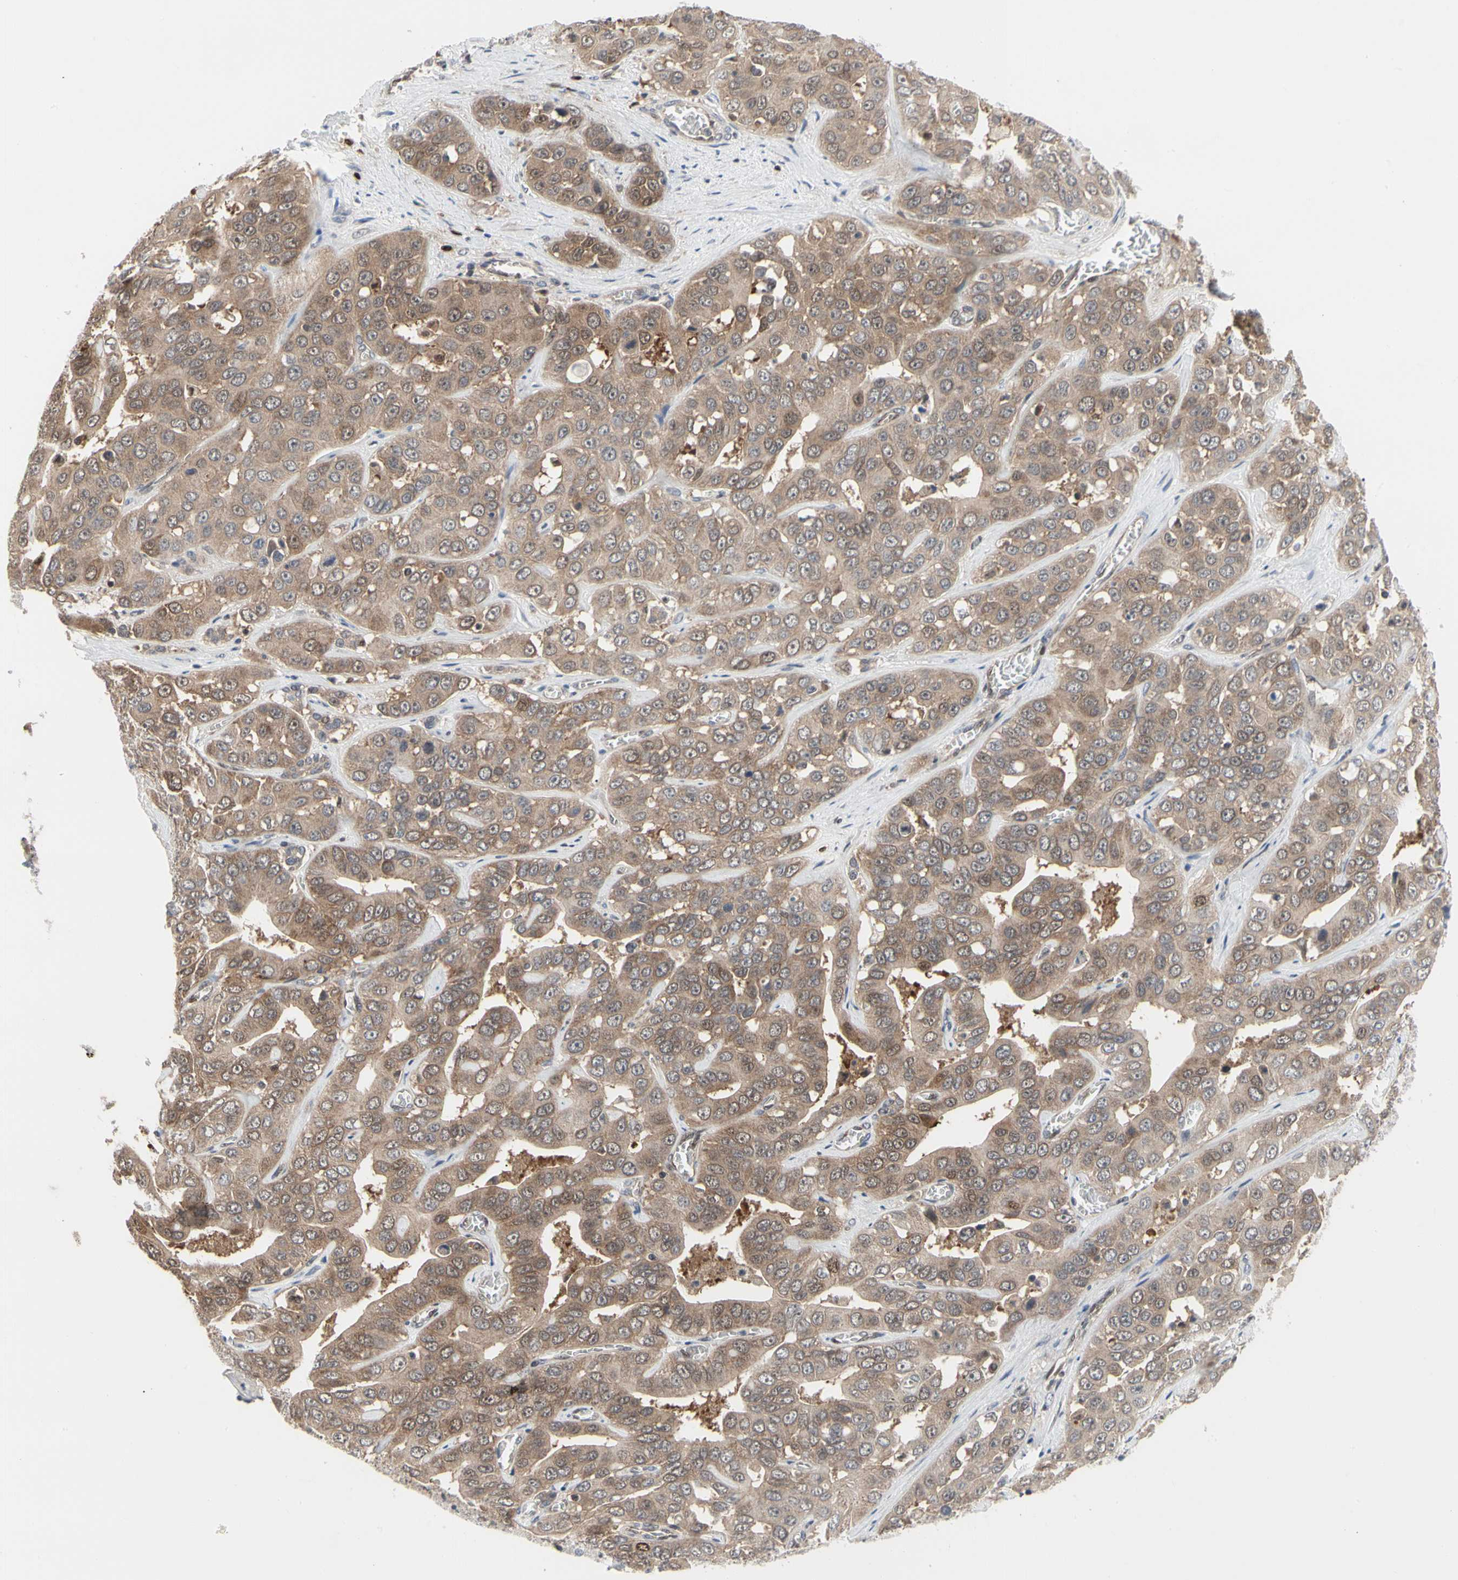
{"staining": {"intensity": "moderate", "quantity": ">75%", "location": "cytoplasmic/membranous"}, "tissue": "liver cancer", "cell_type": "Tumor cells", "image_type": "cancer", "snomed": [{"axis": "morphology", "description": "Cholangiocarcinoma"}, {"axis": "topography", "description": "Liver"}], "caption": "Cholangiocarcinoma (liver) stained for a protein (brown) demonstrates moderate cytoplasmic/membranous positive staining in about >75% of tumor cells.", "gene": "CDK5", "patient": {"sex": "female", "age": 52}}